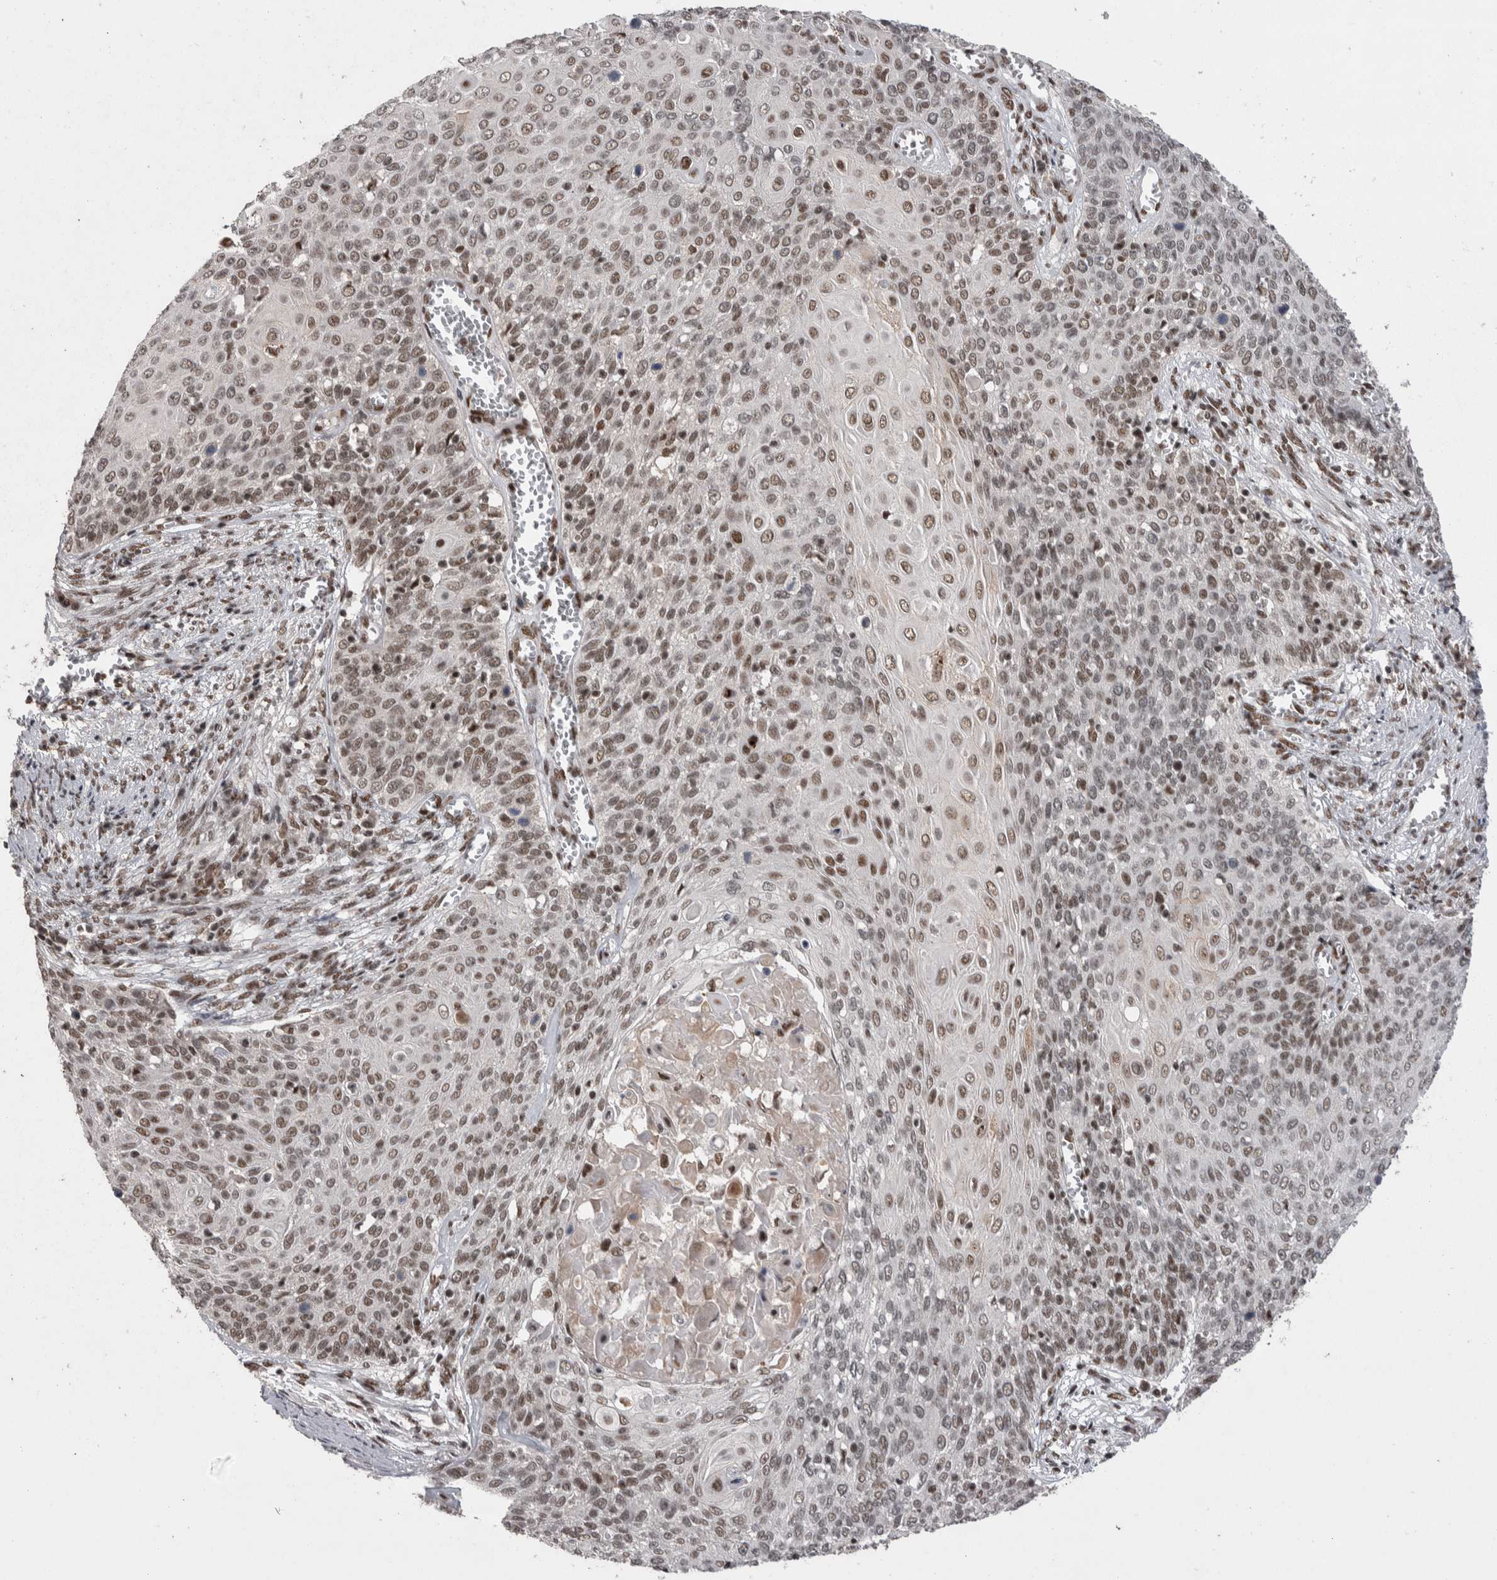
{"staining": {"intensity": "weak", "quantity": ">75%", "location": "nuclear"}, "tissue": "cervical cancer", "cell_type": "Tumor cells", "image_type": "cancer", "snomed": [{"axis": "morphology", "description": "Squamous cell carcinoma, NOS"}, {"axis": "topography", "description": "Cervix"}], "caption": "A brown stain highlights weak nuclear positivity of a protein in cervical cancer tumor cells.", "gene": "DMTF1", "patient": {"sex": "female", "age": 39}}